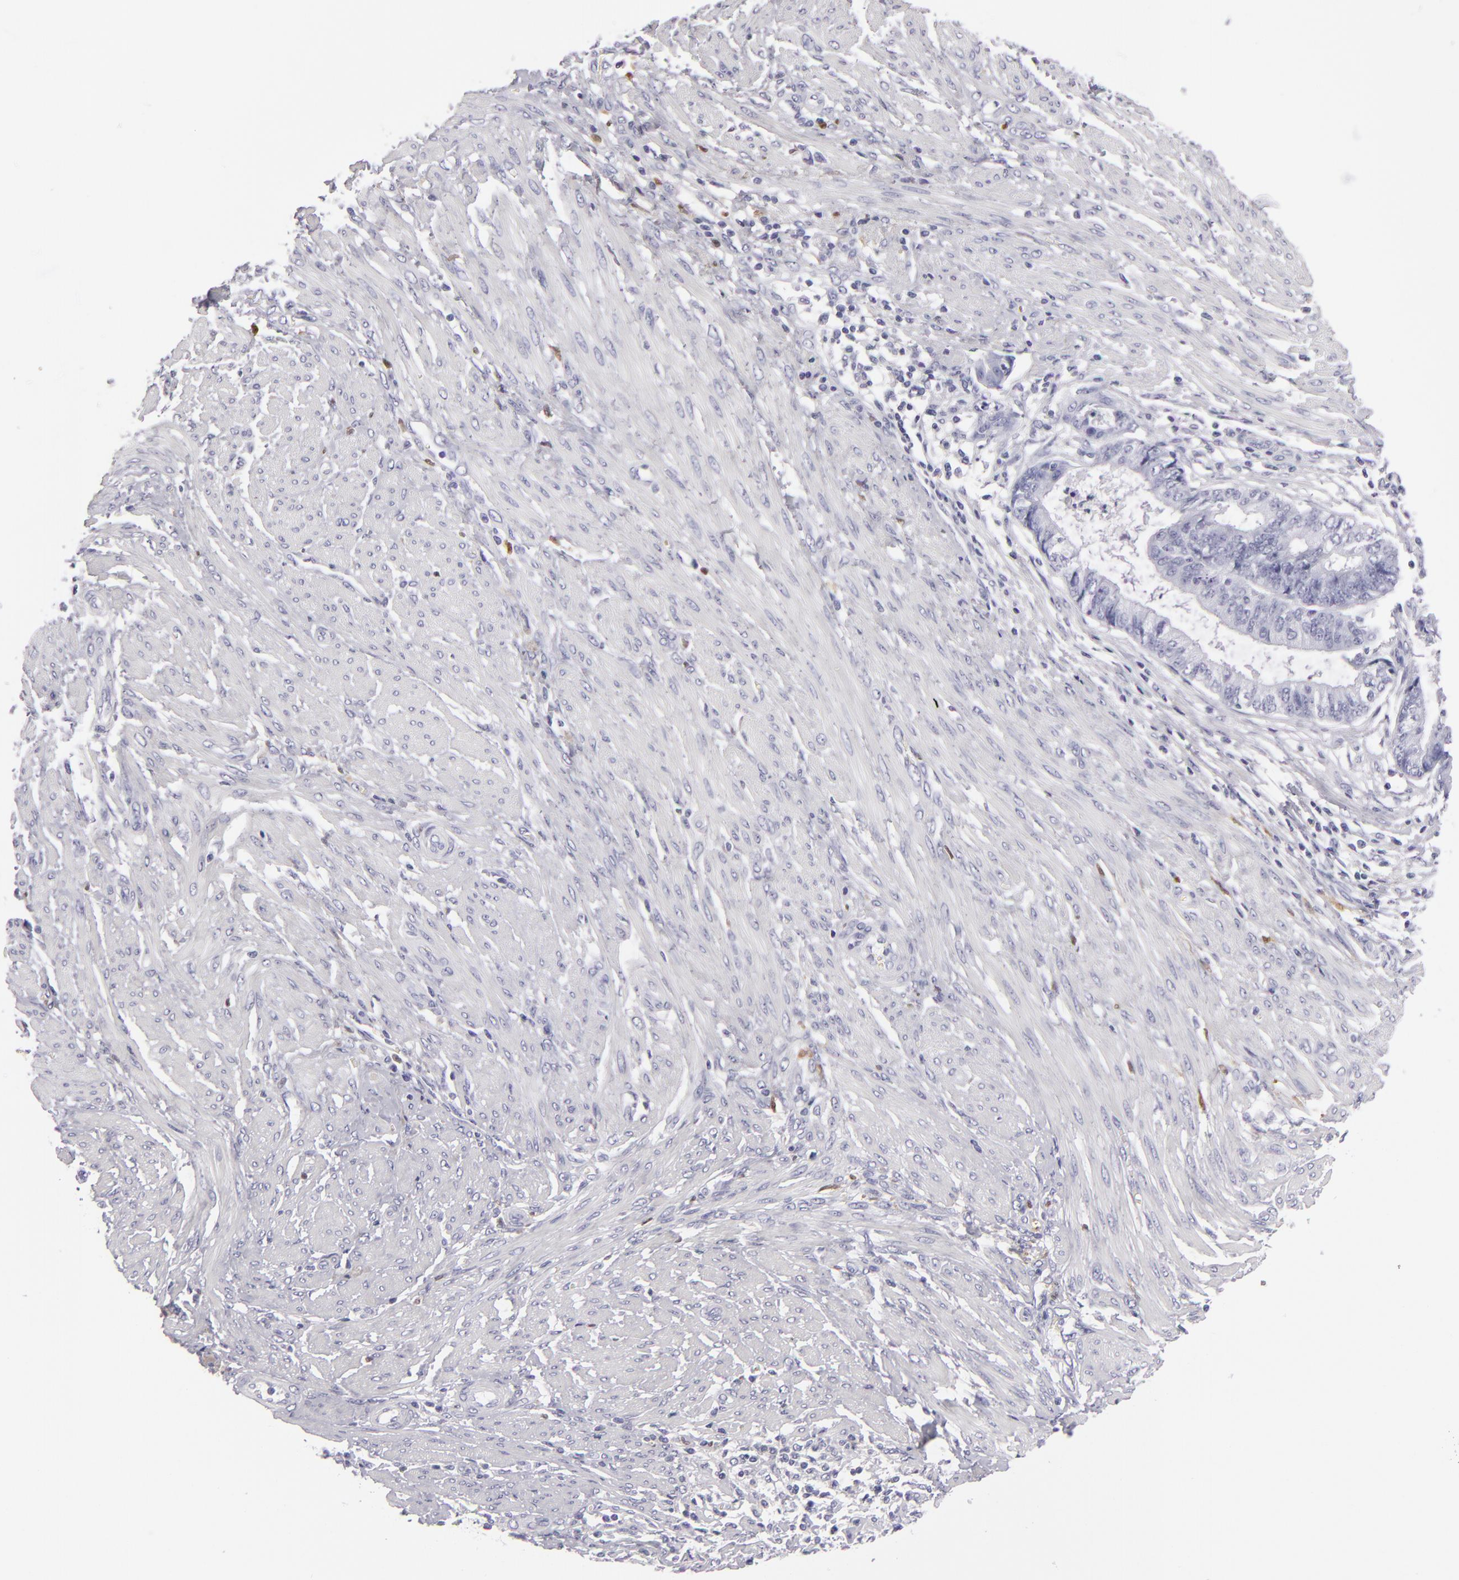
{"staining": {"intensity": "negative", "quantity": "none", "location": "none"}, "tissue": "endometrial cancer", "cell_type": "Tumor cells", "image_type": "cancer", "snomed": [{"axis": "morphology", "description": "Adenocarcinoma, NOS"}, {"axis": "topography", "description": "Endometrium"}], "caption": "This is an IHC histopathology image of human adenocarcinoma (endometrial). There is no positivity in tumor cells.", "gene": "F13A1", "patient": {"sex": "female", "age": 63}}